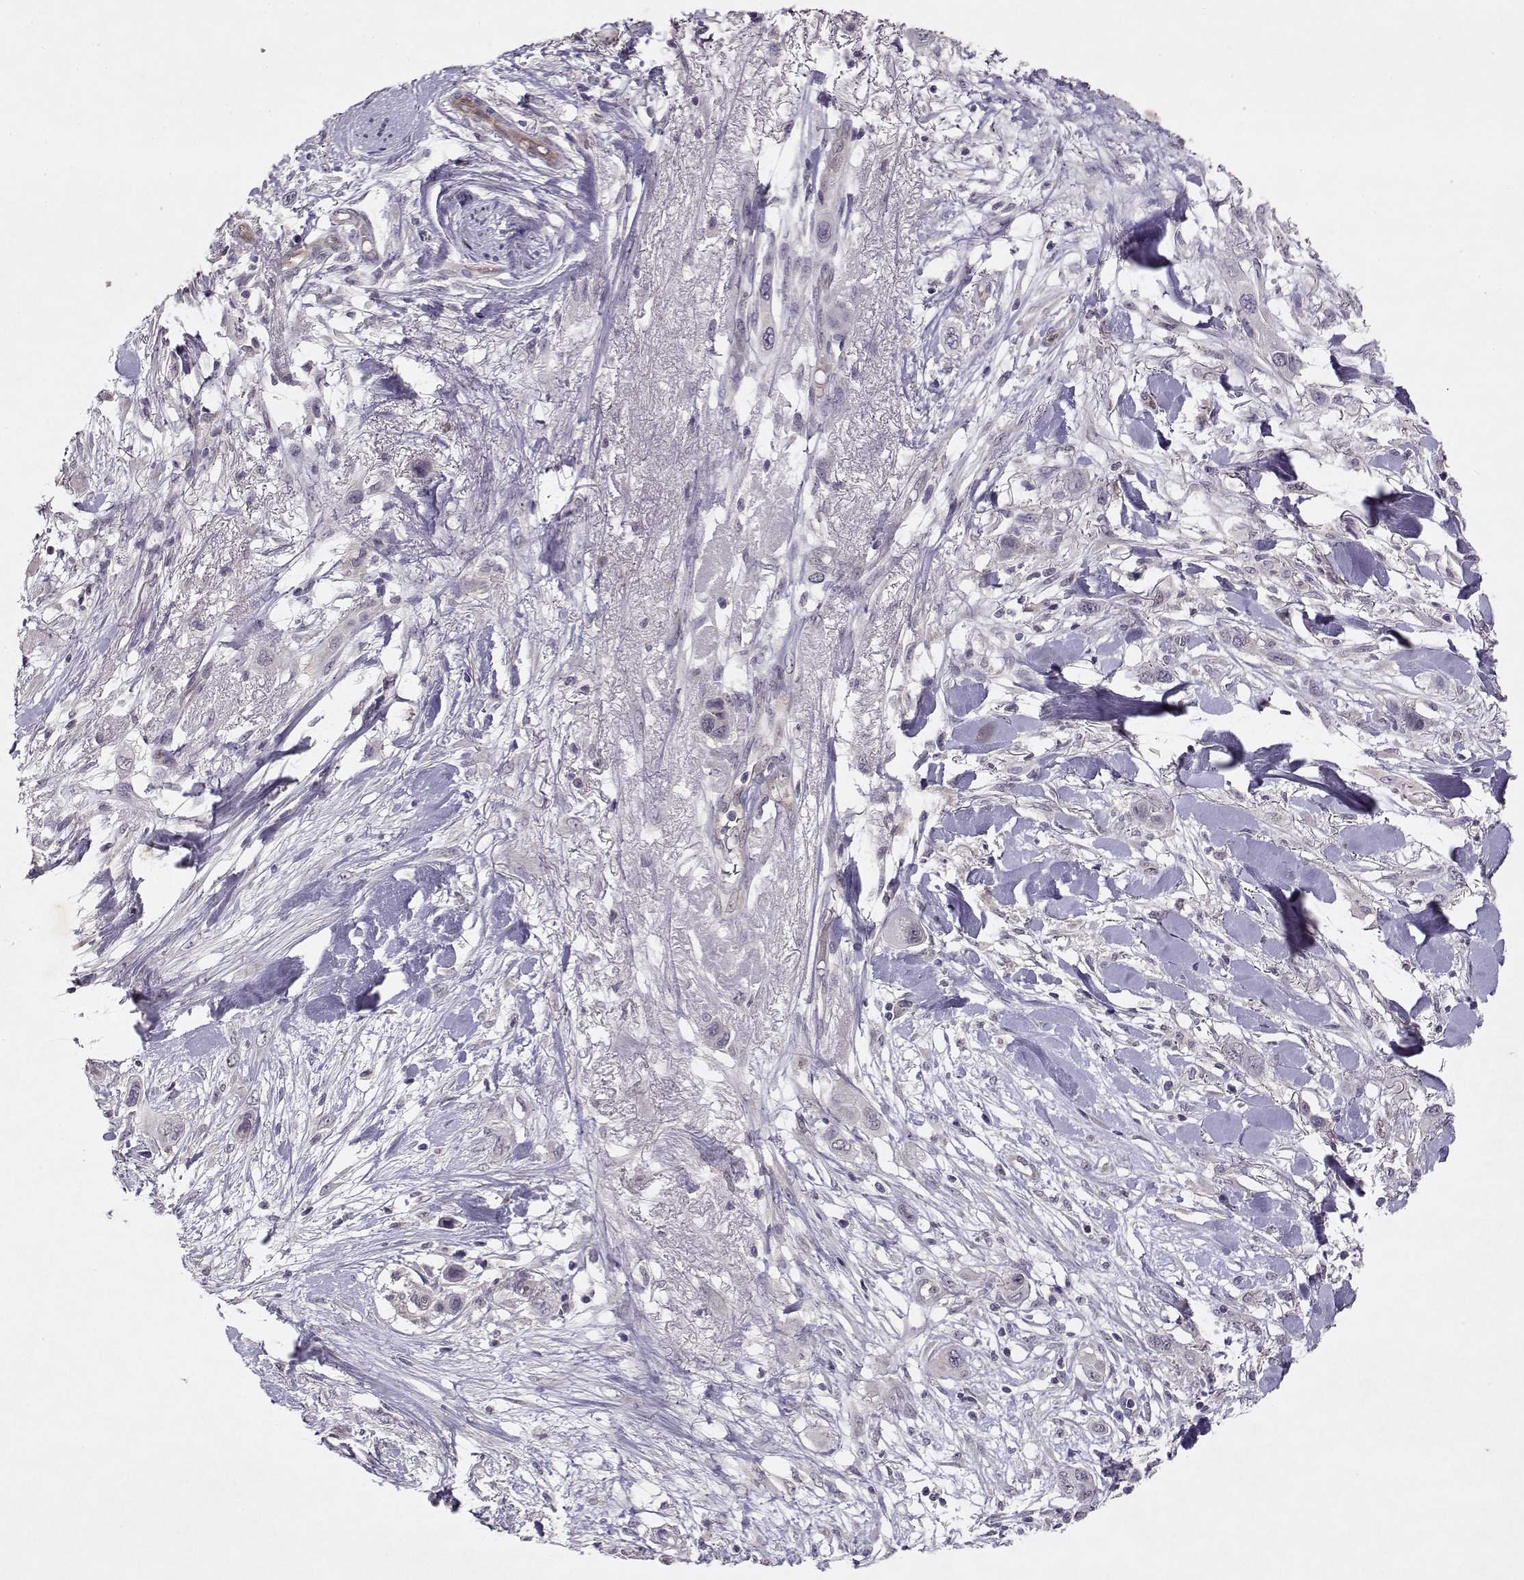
{"staining": {"intensity": "negative", "quantity": "none", "location": "none"}, "tissue": "skin cancer", "cell_type": "Tumor cells", "image_type": "cancer", "snomed": [{"axis": "morphology", "description": "Squamous cell carcinoma, NOS"}, {"axis": "topography", "description": "Skin"}], "caption": "Immunohistochemistry (IHC) of human squamous cell carcinoma (skin) displays no expression in tumor cells.", "gene": "BMX", "patient": {"sex": "male", "age": 79}}